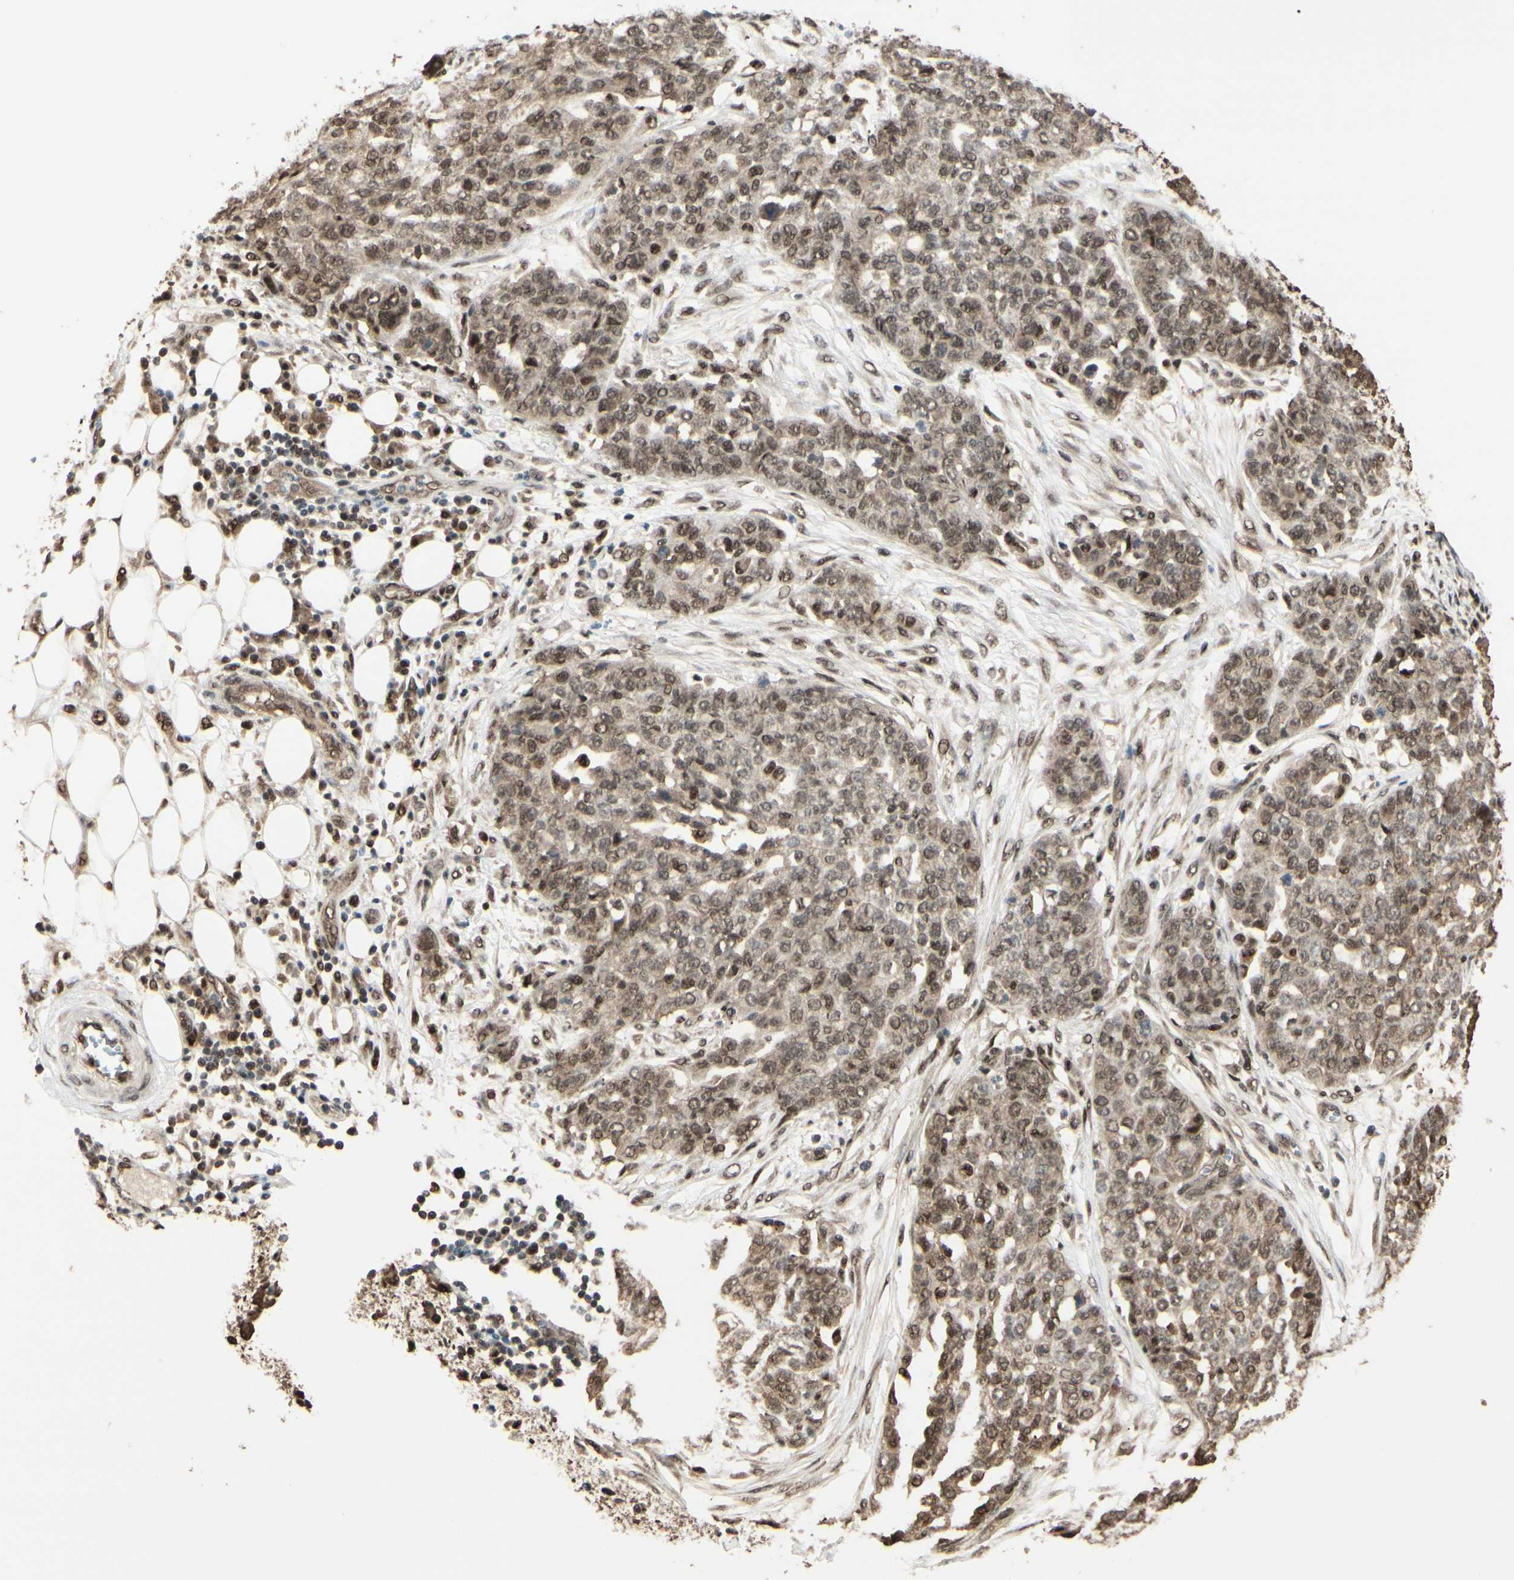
{"staining": {"intensity": "moderate", "quantity": ">75%", "location": "cytoplasmic/membranous,nuclear"}, "tissue": "ovarian cancer", "cell_type": "Tumor cells", "image_type": "cancer", "snomed": [{"axis": "morphology", "description": "Cystadenocarcinoma, serous, NOS"}, {"axis": "topography", "description": "Soft tissue"}, {"axis": "topography", "description": "Ovary"}], "caption": "This is a photomicrograph of immunohistochemistry staining of ovarian cancer, which shows moderate expression in the cytoplasmic/membranous and nuclear of tumor cells.", "gene": "HSF1", "patient": {"sex": "female", "age": 57}}